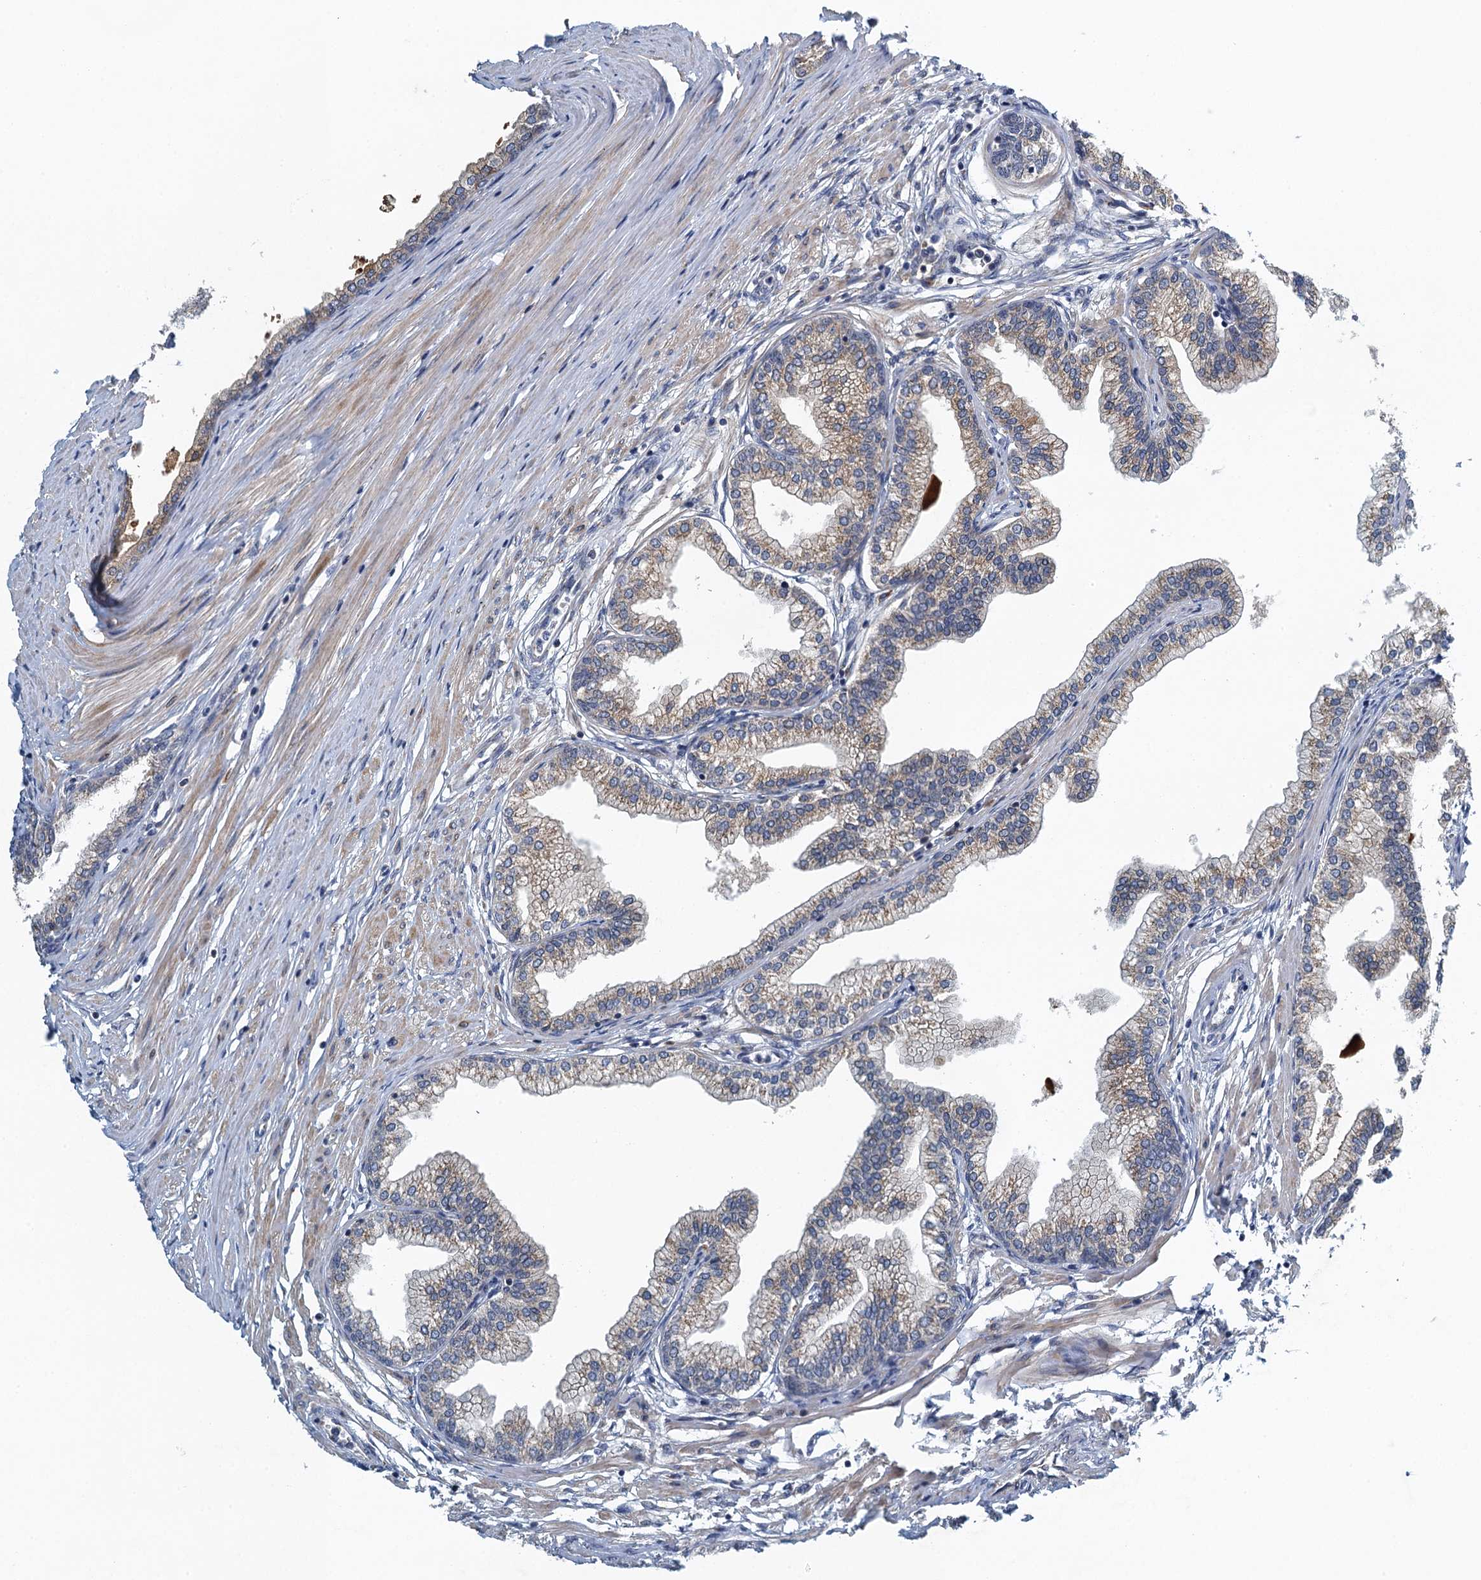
{"staining": {"intensity": "moderate", "quantity": "25%-75%", "location": "cytoplasmic/membranous"}, "tissue": "prostate", "cell_type": "Glandular cells", "image_type": "normal", "snomed": [{"axis": "morphology", "description": "Normal tissue, NOS"}, {"axis": "morphology", "description": "Urothelial carcinoma, Low grade"}, {"axis": "topography", "description": "Urinary bladder"}, {"axis": "topography", "description": "Prostate"}], "caption": "IHC (DAB) staining of normal prostate demonstrates moderate cytoplasmic/membranous protein expression in approximately 25%-75% of glandular cells.", "gene": "ALG2", "patient": {"sex": "male", "age": 60}}